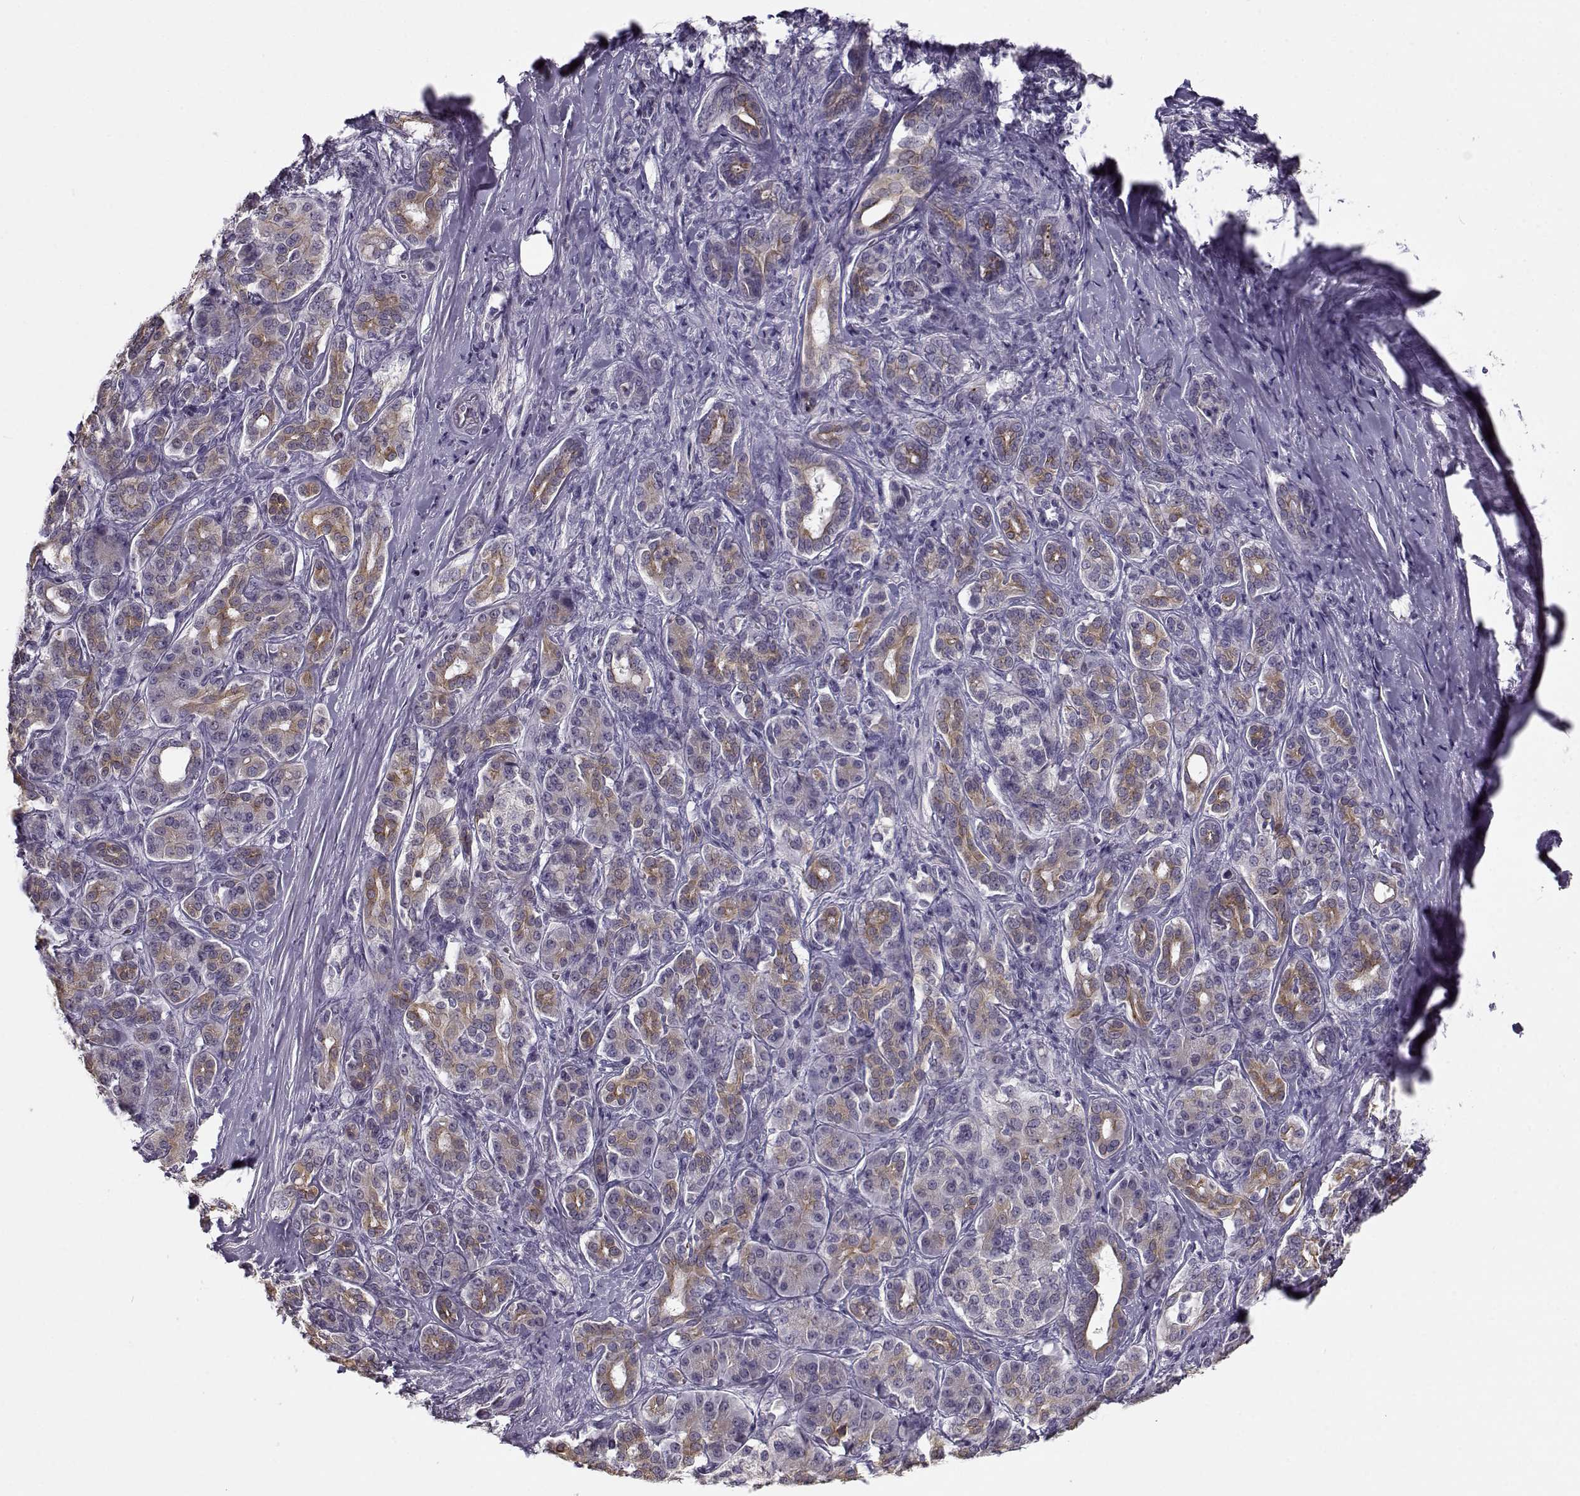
{"staining": {"intensity": "moderate", "quantity": "25%-75%", "location": "cytoplasmic/membranous"}, "tissue": "pancreatic cancer", "cell_type": "Tumor cells", "image_type": "cancer", "snomed": [{"axis": "morphology", "description": "Normal tissue, NOS"}, {"axis": "morphology", "description": "Inflammation, NOS"}, {"axis": "morphology", "description": "Adenocarcinoma, NOS"}, {"axis": "topography", "description": "Pancreas"}], "caption": "Adenocarcinoma (pancreatic) stained for a protein reveals moderate cytoplasmic/membranous positivity in tumor cells. (DAB IHC with brightfield microscopy, high magnification).", "gene": "TMEM145", "patient": {"sex": "male", "age": 57}}